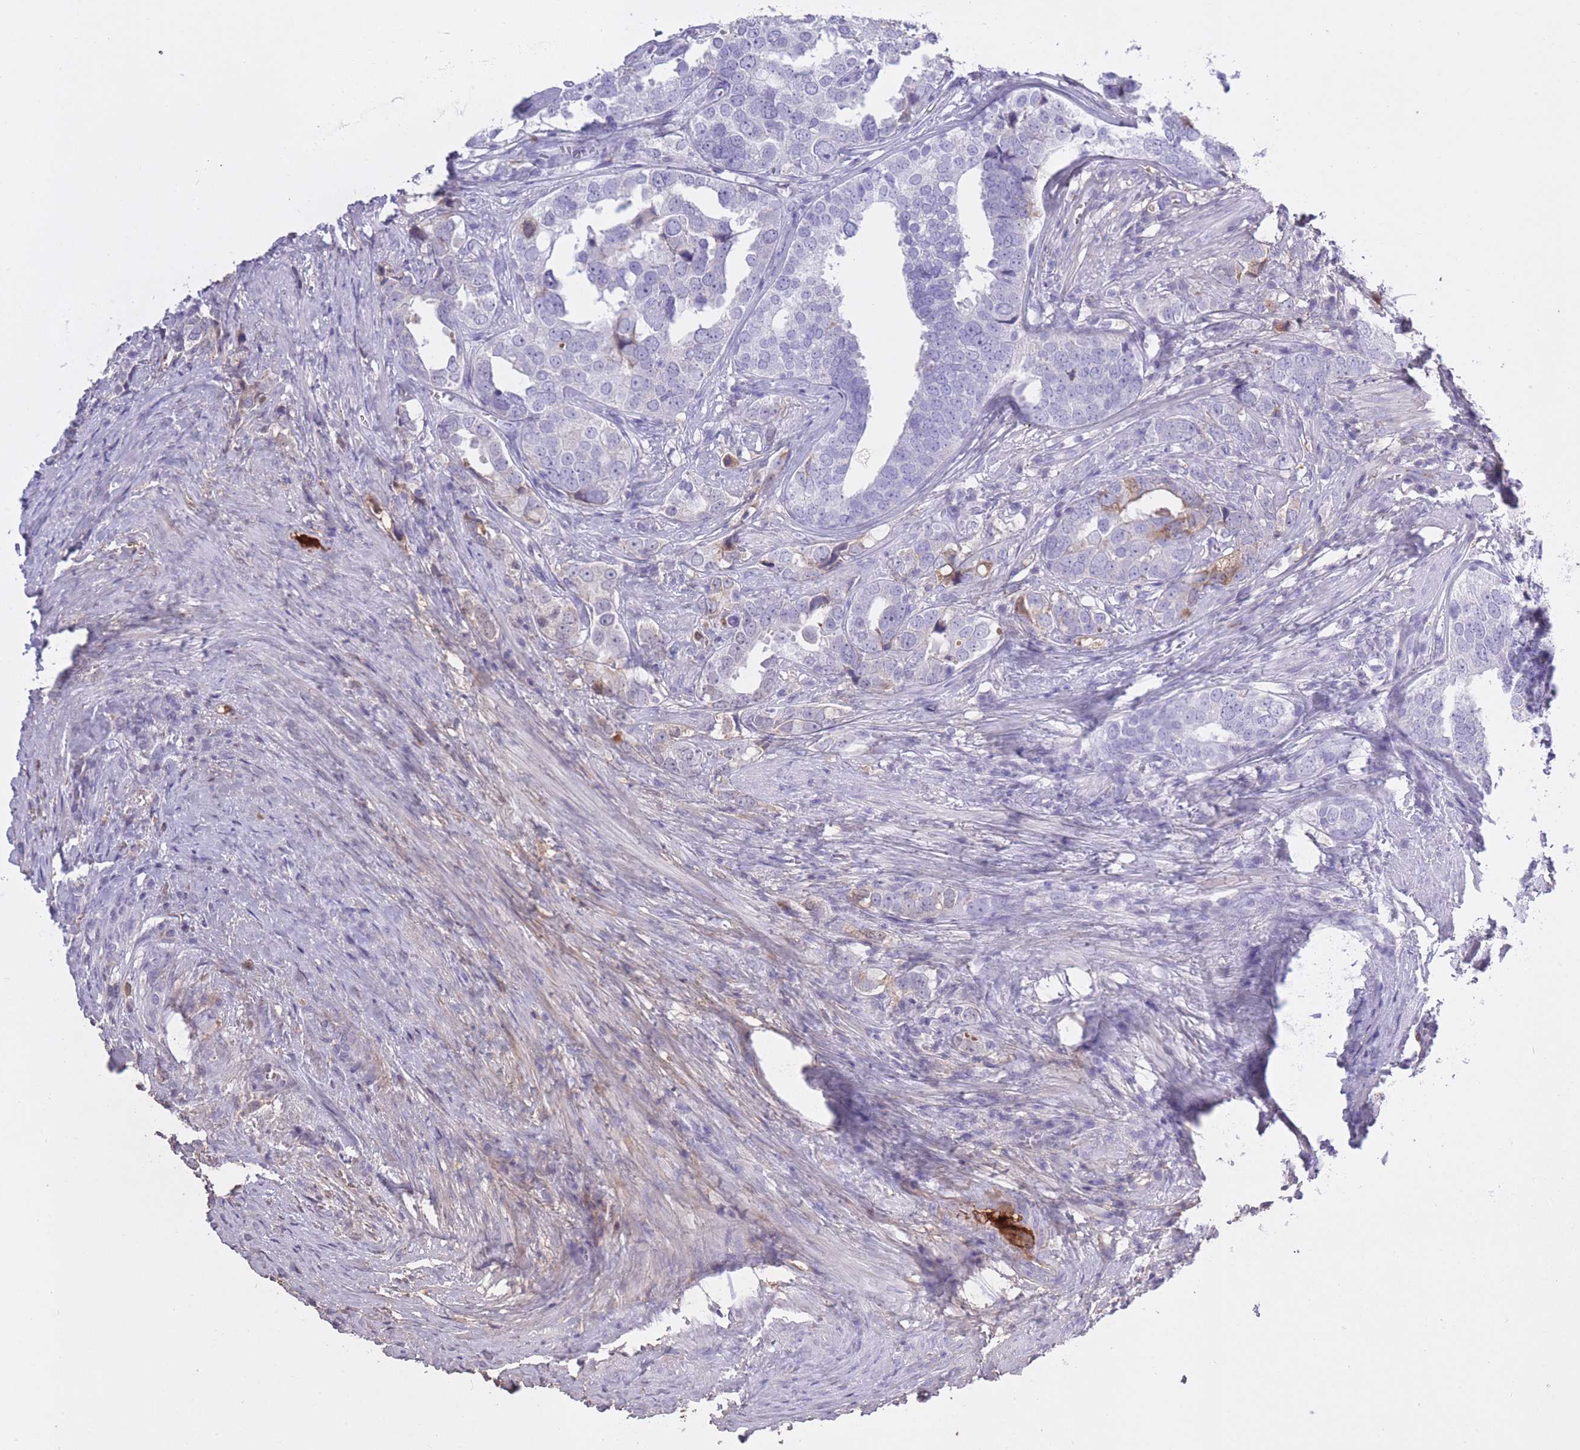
{"staining": {"intensity": "moderate", "quantity": "<25%", "location": "cytoplasmic/membranous"}, "tissue": "prostate cancer", "cell_type": "Tumor cells", "image_type": "cancer", "snomed": [{"axis": "morphology", "description": "Adenocarcinoma, High grade"}, {"axis": "topography", "description": "Prostate"}], "caption": "Moderate cytoplasmic/membranous staining for a protein is identified in about <25% of tumor cells of prostate cancer using IHC.", "gene": "AP3S2", "patient": {"sex": "male", "age": 71}}